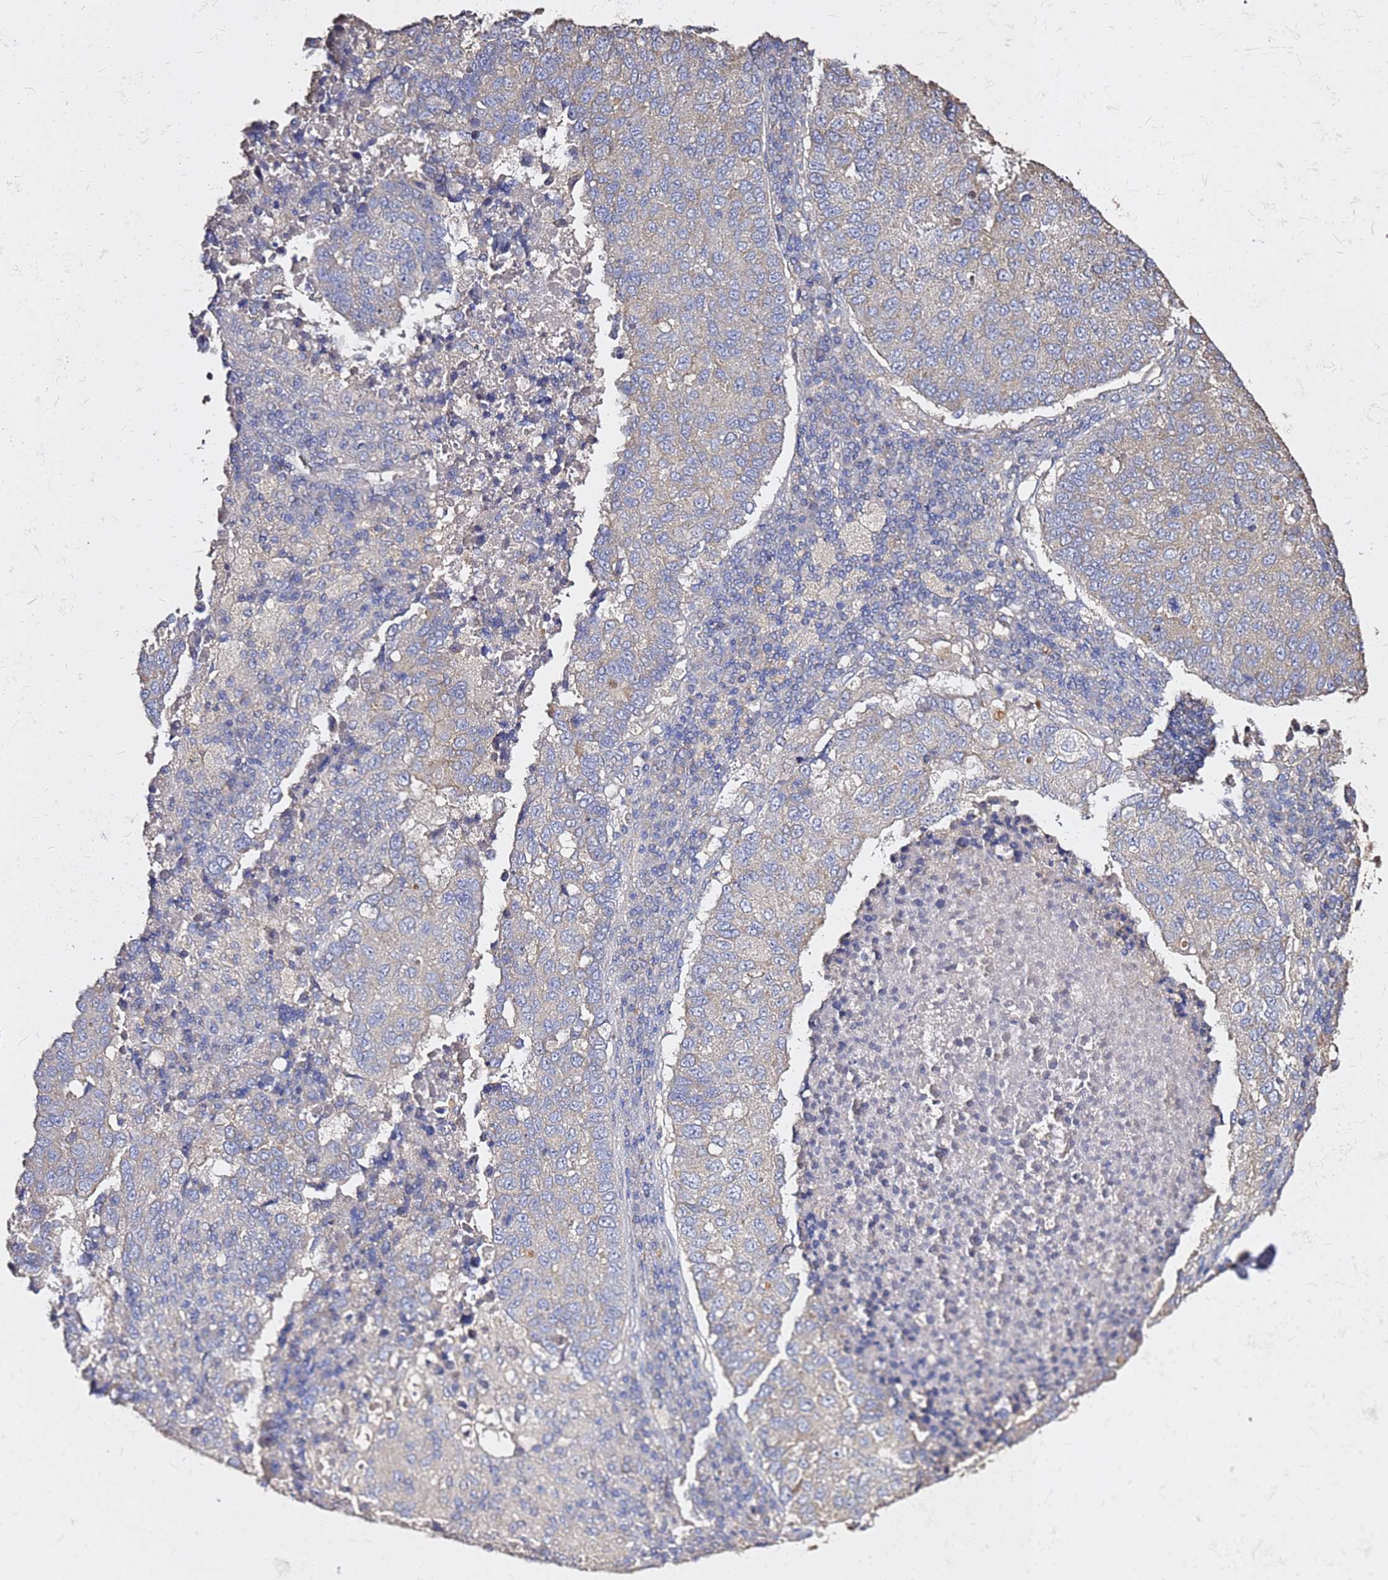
{"staining": {"intensity": "weak", "quantity": "25%-75%", "location": "cytoplasmic/membranous"}, "tissue": "lung cancer", "cell_type": "Tumor cells", "image_type": "cancer", "snomed": [{"axis": "morphology", "description": "Squamous cell carcinoma, NOS"}, {"axis": "topography", "description": "Lung"}], "caption": "Human lung squamous cell carcinoma stained for a protein (brown) reveals weak cytoplasmic/membranous positive staining in approximately 25%-75% of tumor cells.", "gene": "EXD3", "patient": {"sex": "male", "age": 73}}